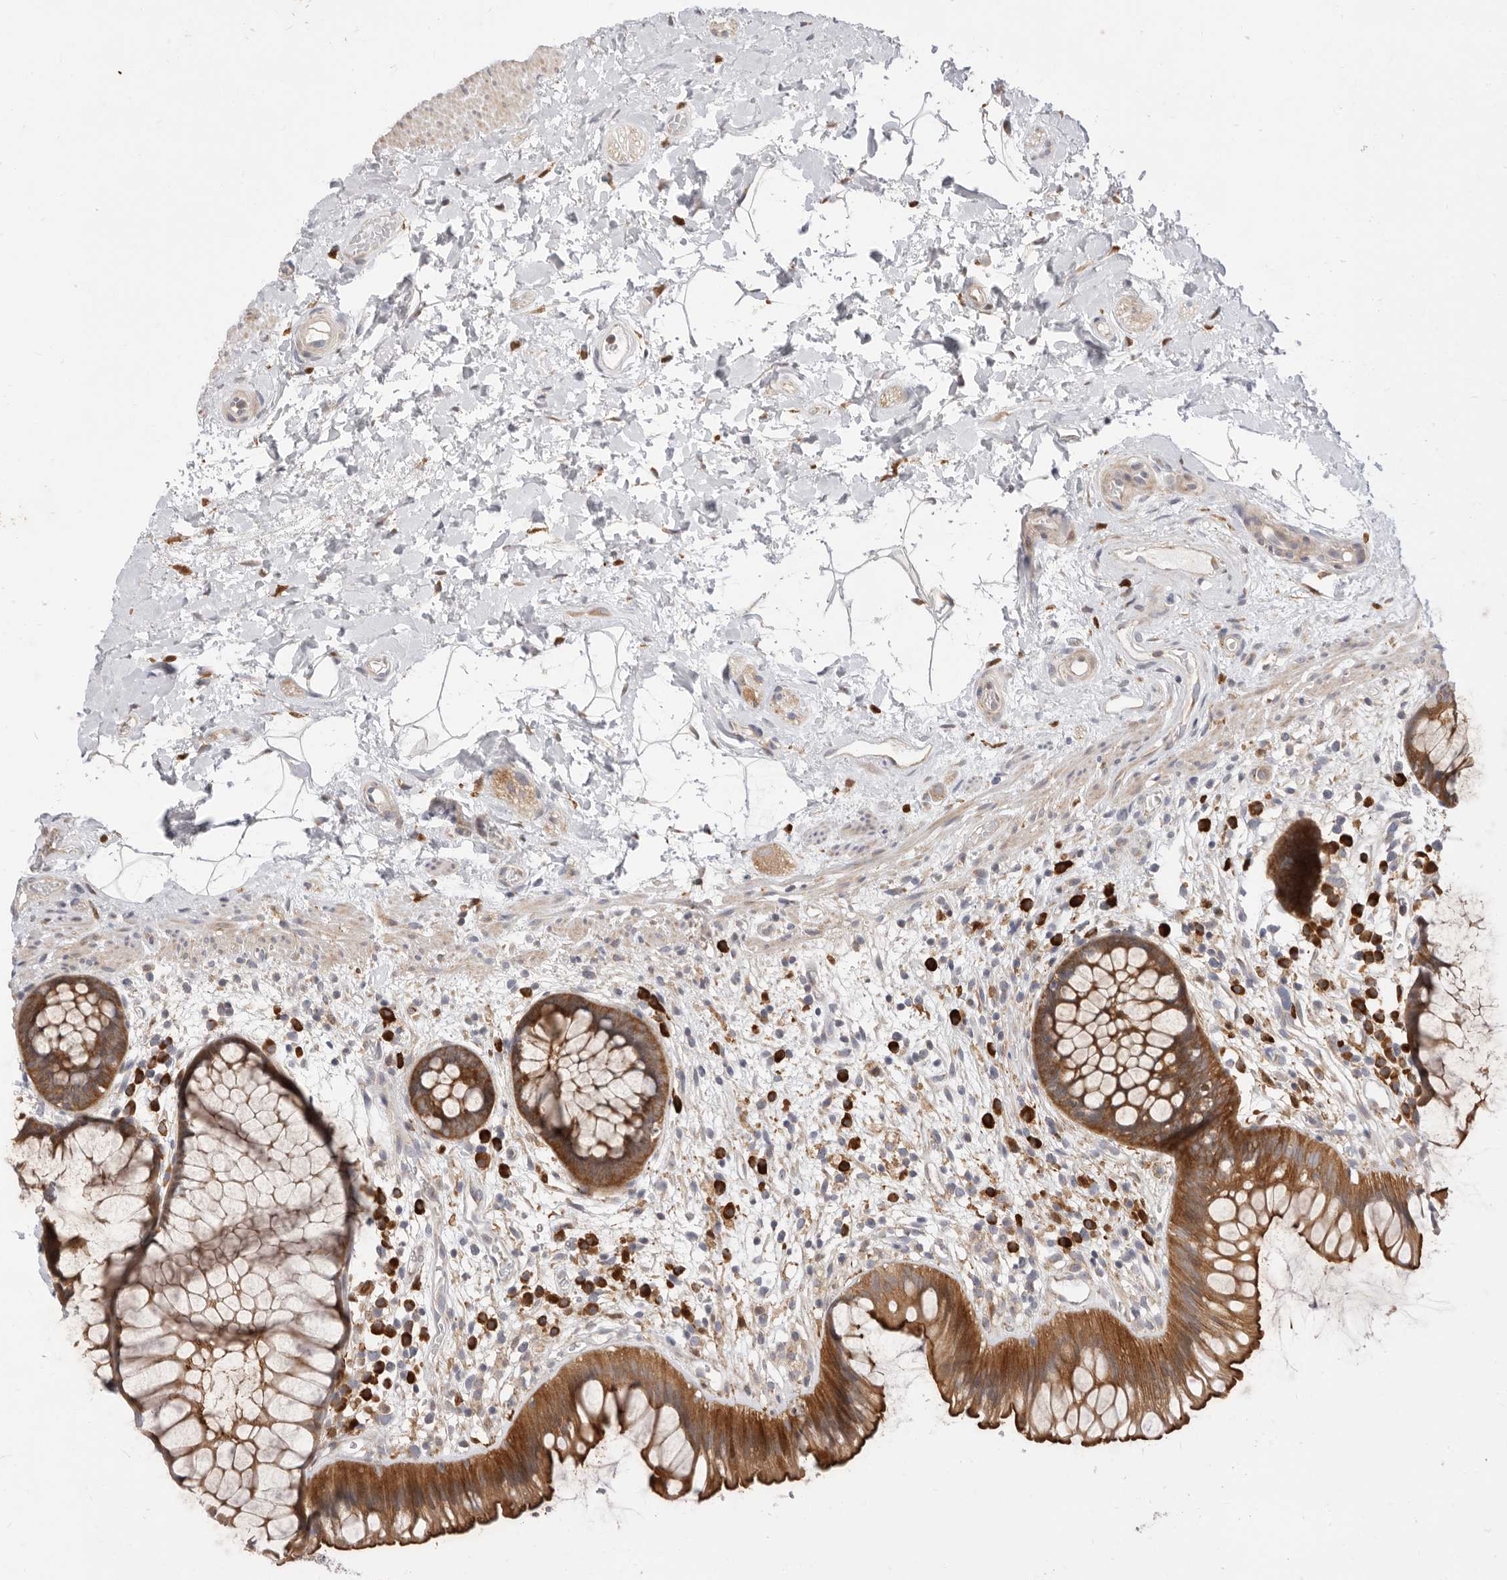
{"staining": {"intensity": "strong", "quantity": ">75%", "location": "cytoplasmic/membranous"}, "tissue": "rectum", "cell_type": "Glandular cells", "image_type": "normal", "snomed": [{"axis": "morphology", "description": "Normal tissue, NOS"}, {"axis": "topography", "description": "Rectum"}], "caption": "Strong cytoplasmic/membranous staining for a protein is identified in about >75% of glandular cells of unremarkable rectum using IHC.", "gene": "USH1C", "patient": {"sex": "male", "age": 51}}